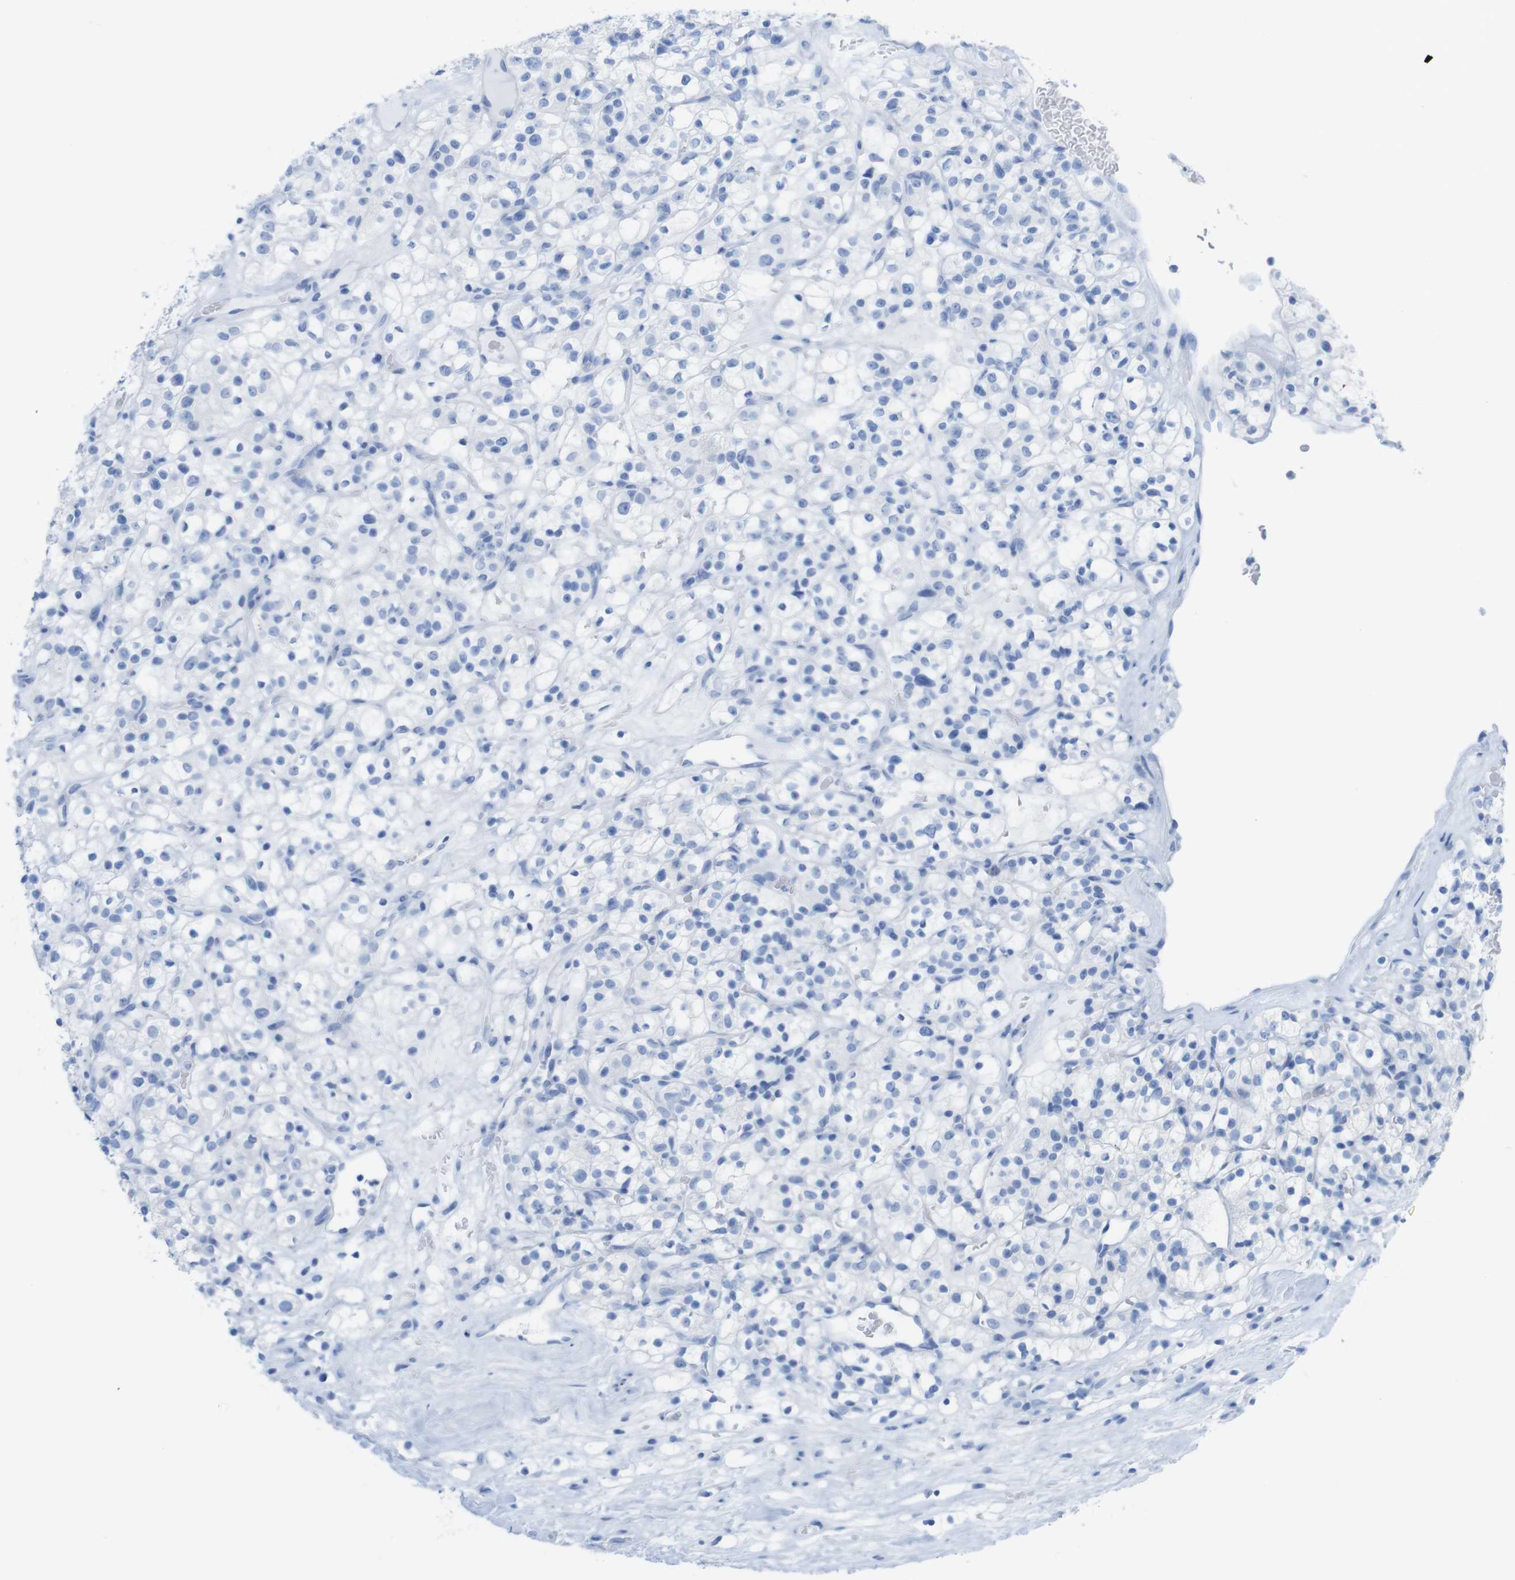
{"staining": {"intensity": "negative", "quantity": "none", "location": "none"}, "tissue": "renal cancer", "cell_type": "Tumor cells", "image_type": "cancer", "snomed": [{"axis": "morphology", "description": "Normal tissue, NOS"}, {"axis": "morphology", "description": "Adenocarcinoma, NOS"}, {"axis": "topography", "description": "Kidney"}], "caption": "Adenocarcinoma (renal) stained for a protein using immunohistochemistry (IHC) exhibits no positivity tumor cells.", "gene": "MYH7", "patient": {"sex": "female", "age": 72}}